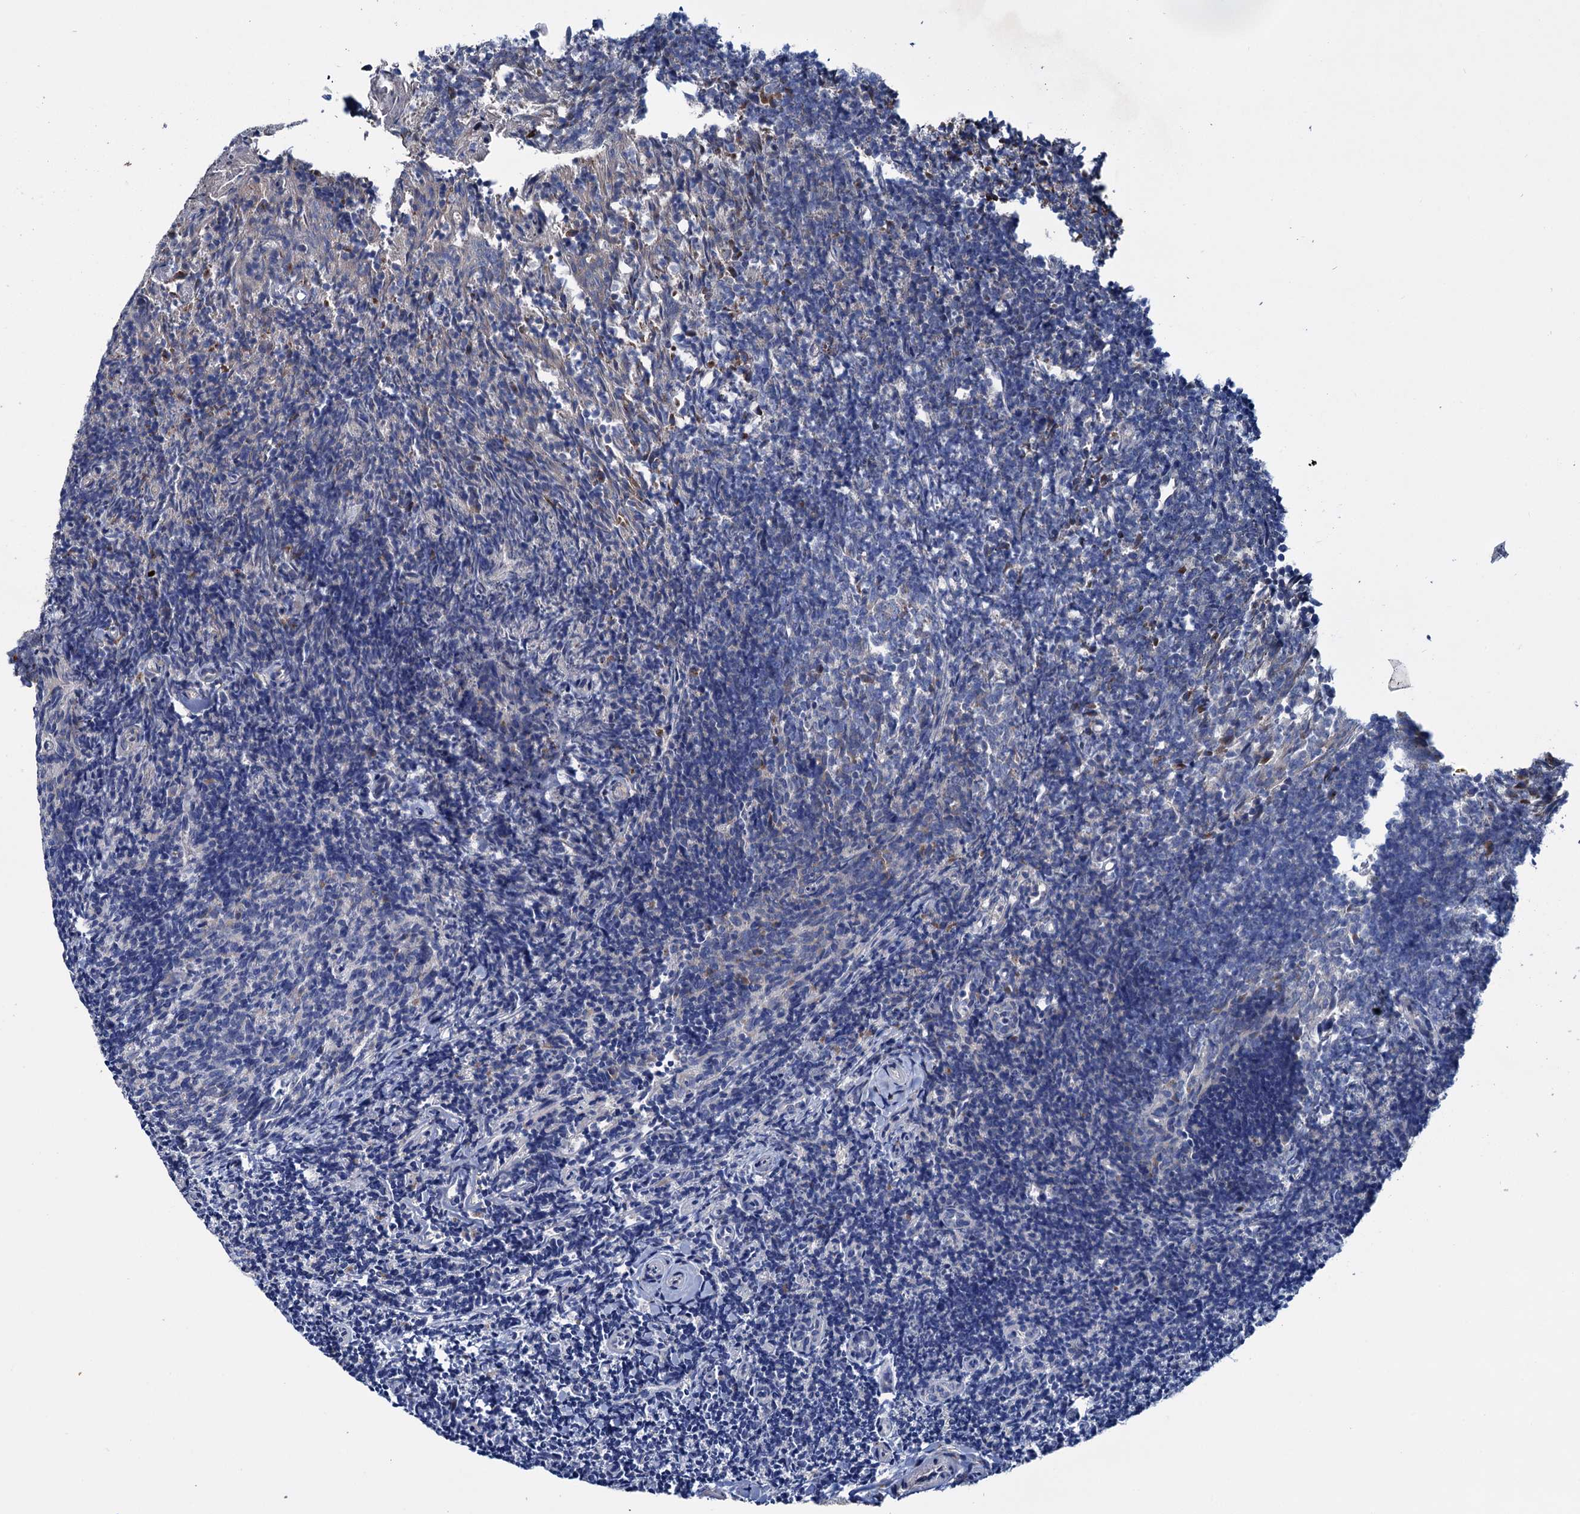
{"staining": {"intensity": "negative", "quantity": "none", "location": "none"}, "tissue": "tonsil", "cell_type": "Germinal center cells", "image_type": "normal", "snomed": [{"axis": "morphology", "description": "Normal tissue, NOS"}, {"axis": "topography", "description": "Tonsil"}], "caption": "The IHC photomicrograph has no significant staining in germinal center cells of tonsil.", "gene": "EYA4", "patient": {"sex": "female", "age": 10}}